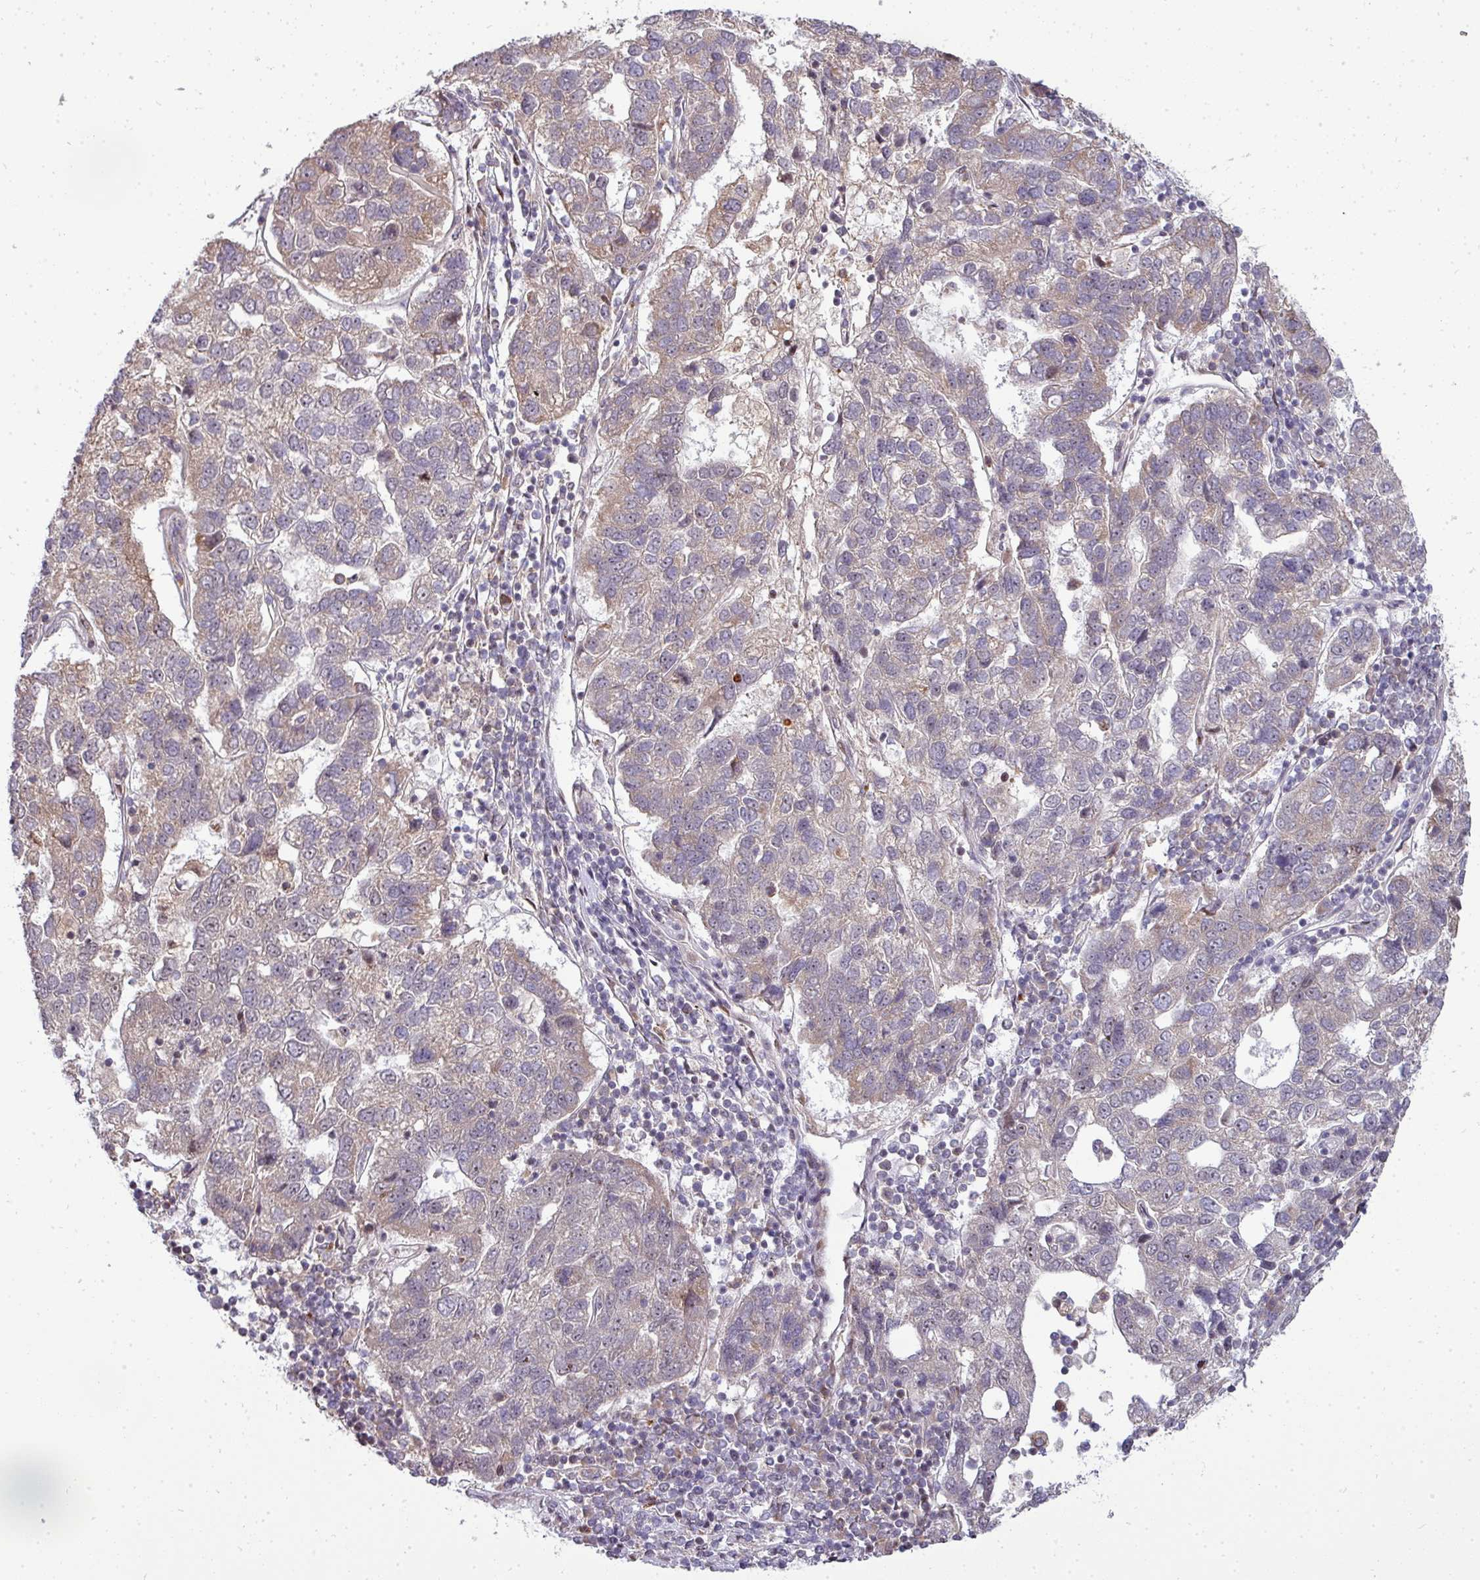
{"staining": {"intensity": "weak", "quantity": "25%-75%", "location": "cytoplasmic/membranous"}, "tissue": "pancreatic cancer", "cell_type": "Tumor cells", "image_type": "cancer", "snomed": [{"axis": "morphology", "description": "Adenocarcinoma, NOS"}, {"axis": "topography", "description": "Pancreas"}], "caption": "Immunohistochemistry (IHC) of pancreatic adenocarcinoma shows low levels of weak cytoplasmic/membranous positivity in approximately 25%-75% of tumor cells. Using DAB (brown) and hematoxylin (blue) stains, captured at high magnification using brightfield microscopy.", "gene": "PATZ1", "patient": {"sex": "female", "age": 61}}